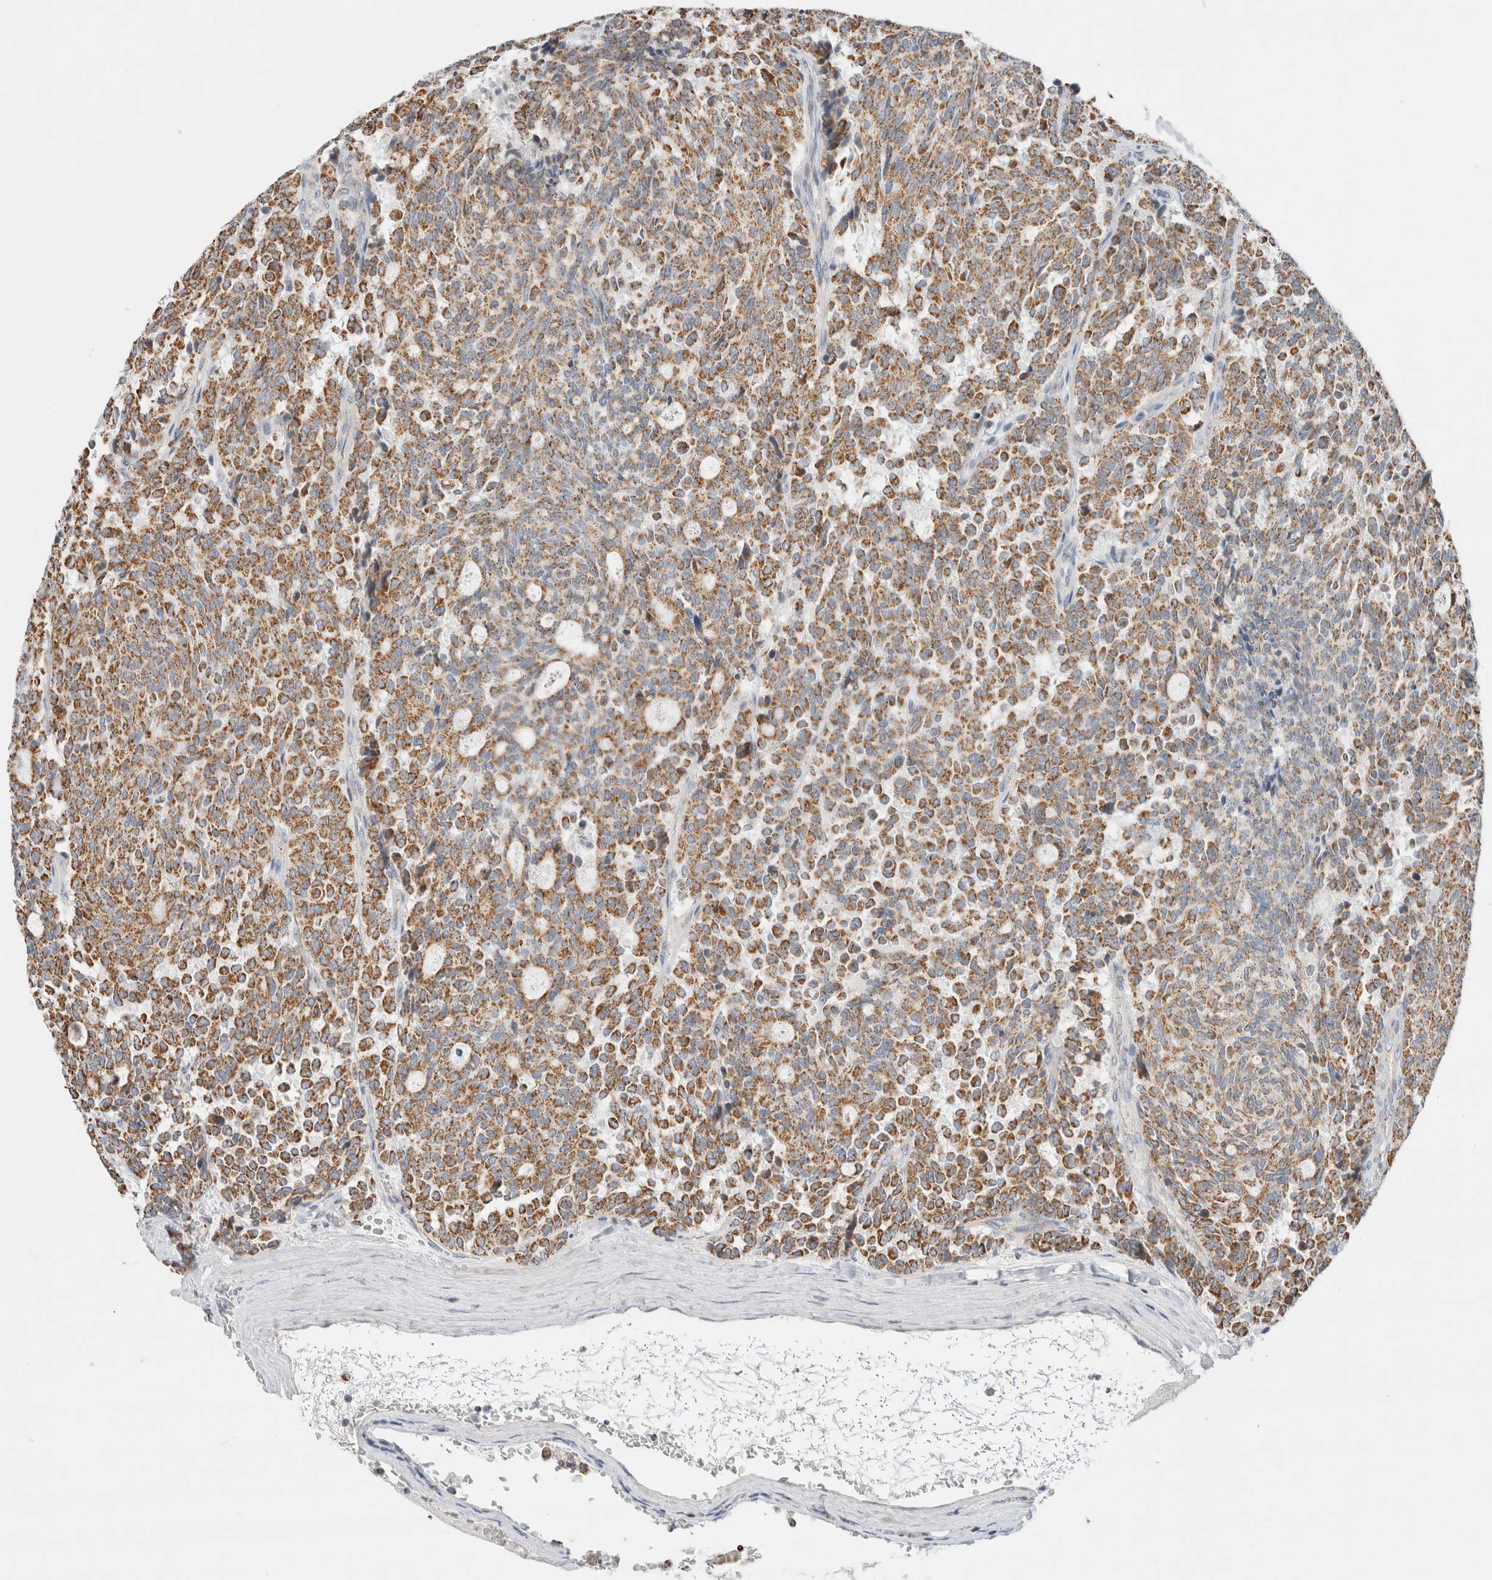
{"staining": {"intensity": "moderate", "quantity": ">75%", "location": "cytoplasmic/membranous"}, "tissue": "carcinoid", "cell_type": "Tumor cells", "image_type": "cancer", "snomed": [{"axis": "morphology", "description": "Carcinoid, malignant, NOS"}, {"axis": "topography", "description": "Pancreas"}], "caption": "Approximately >75% of tumor cells in human carcinoid exhibit moderate cytoplasmic/membranous protein staining as visualized by brown immunohistochemical staining.", "gene": "HDHD3", "patient": {"sex": "female", "age": 54}}